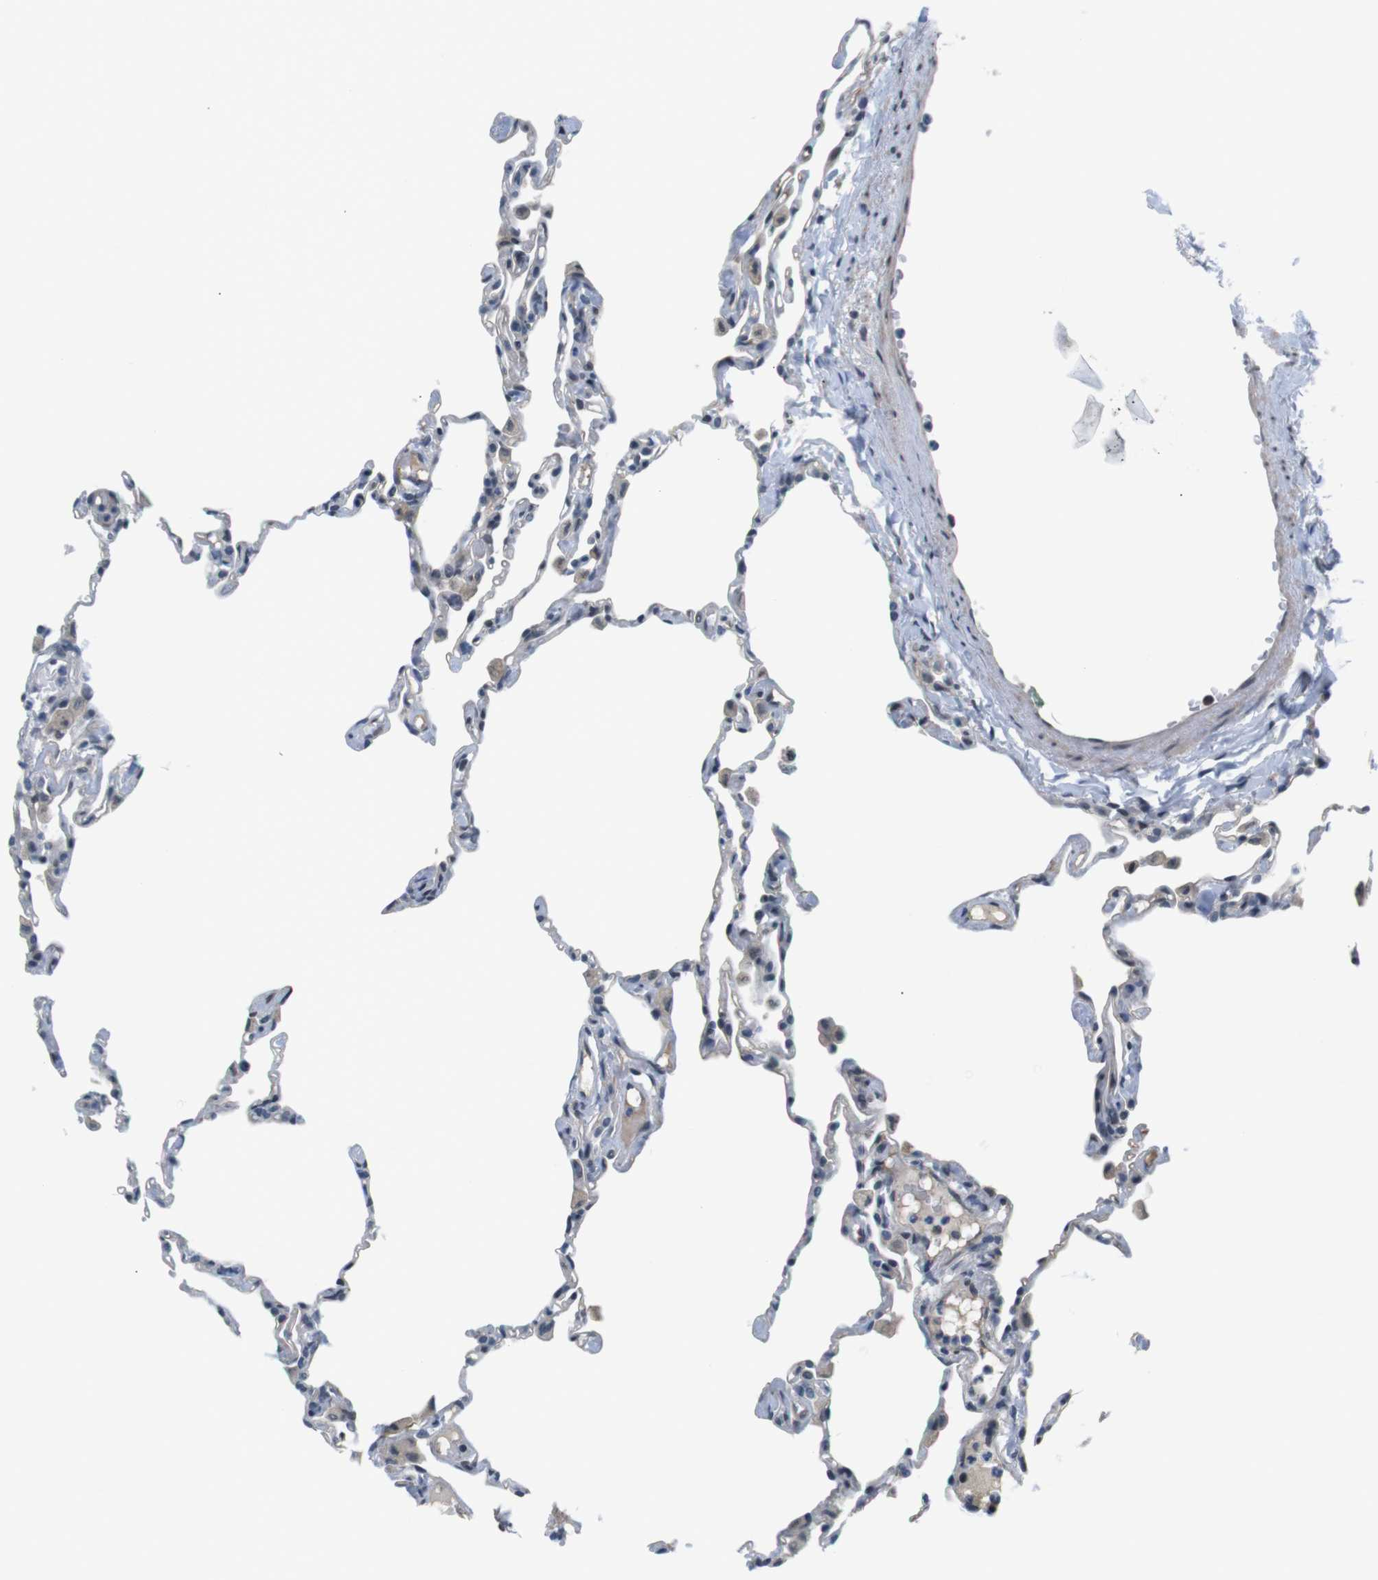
{"staining": {"intensity": "weak", "quantity": "<25%", "location": "cytoplasmic/membranous"}, "tissue": "lung", "cell_type": "Alveolar cells", "image_type": "normal", "snomed": [{"axis": "morphology", "description": "Normal tissue, NOS"}, {"axis": "topography", "description": "Lung"}], "caption": "Alveolar cells are negative for protein expression in benign human lung. Brightfield microscopy of immunohistochemistry stained with DAB (3,3'-diaminobenzidine) (brown) and hematoxylin (blue), captured at high magnification.", "gene": "SMCO2", "patient": {"sex": "female", "age": 49}}